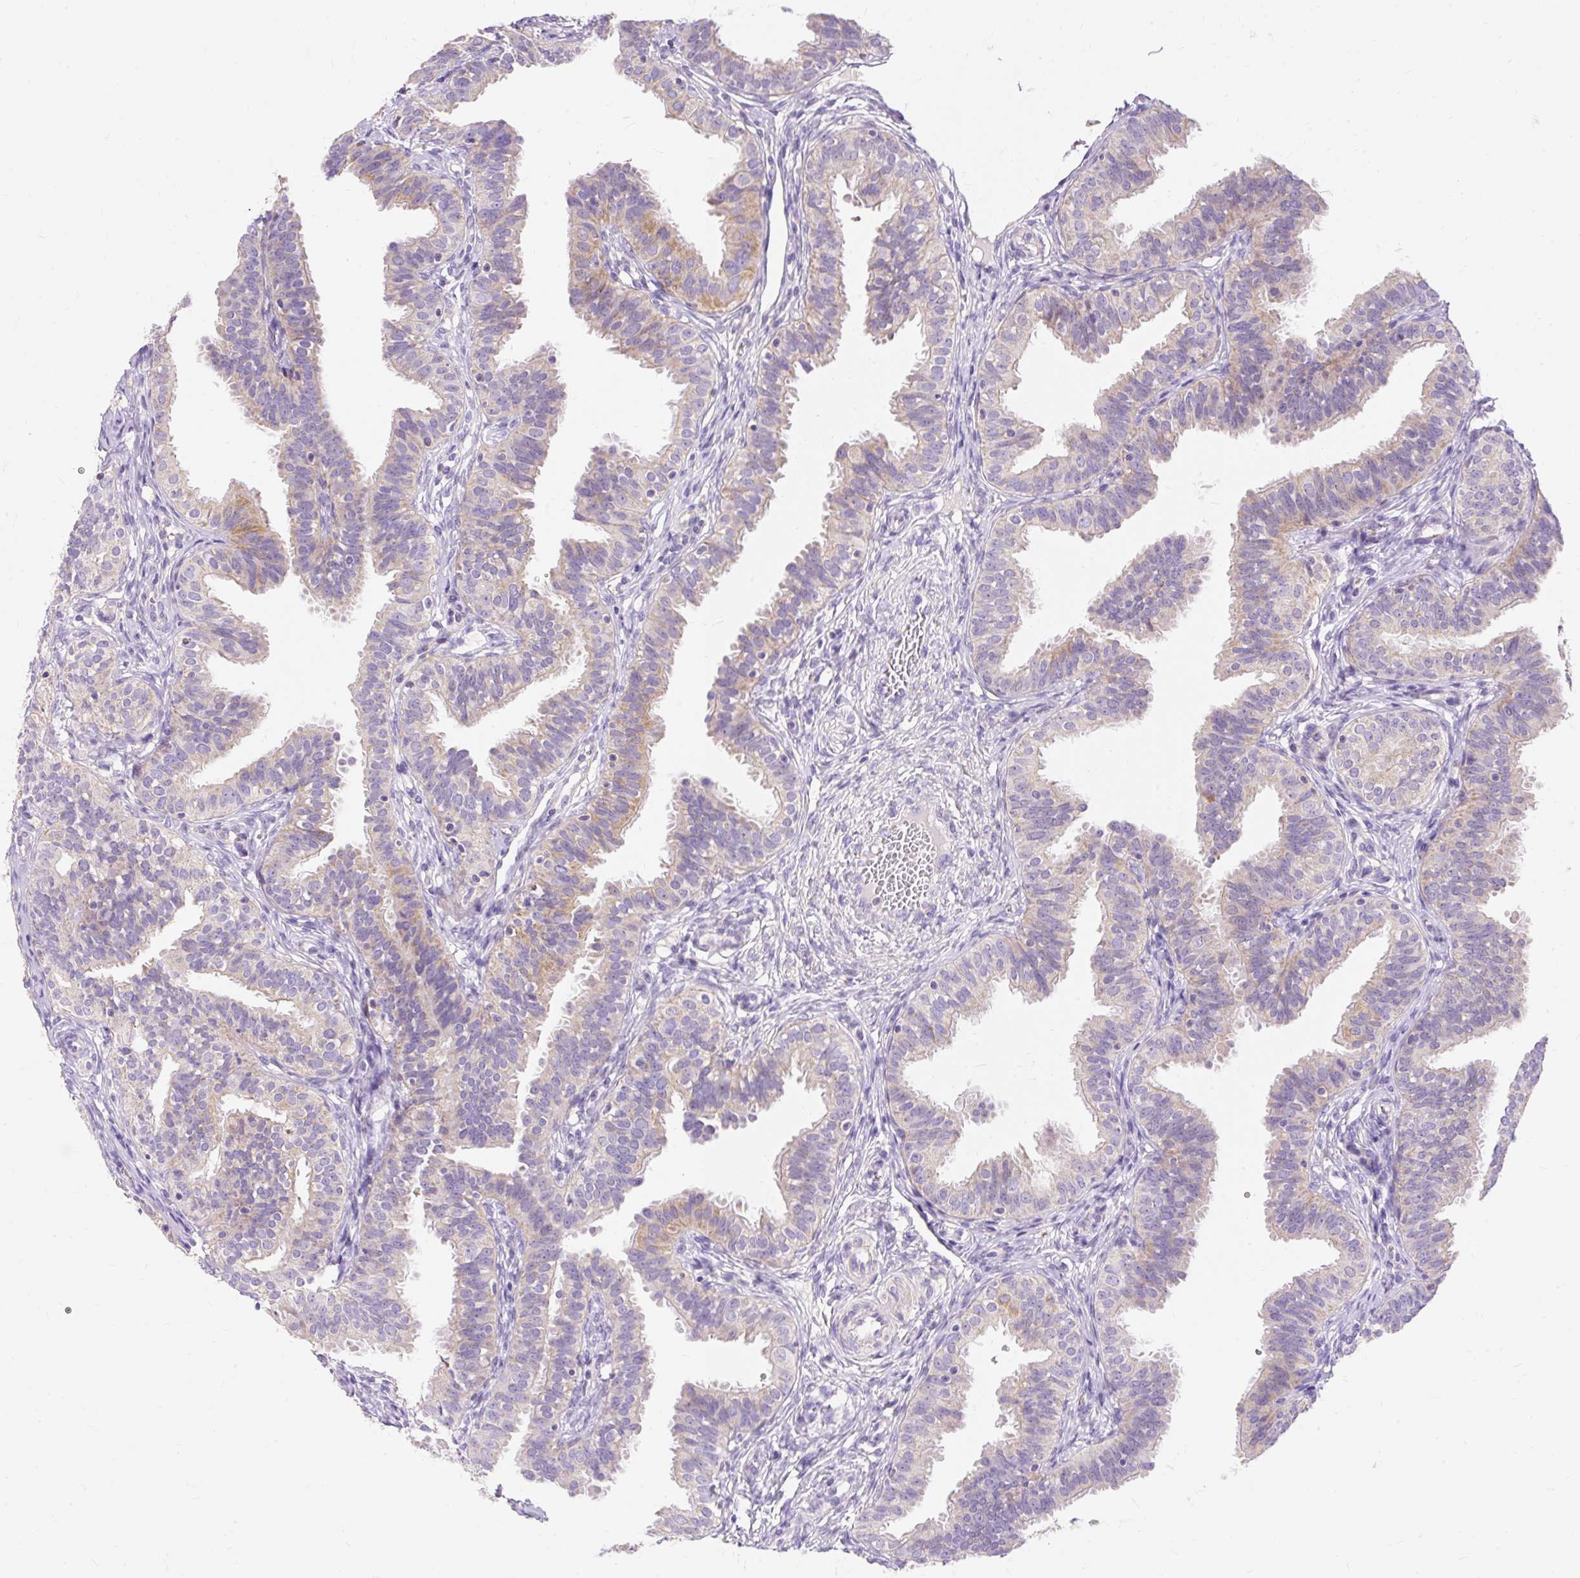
{"staining": {"intensity": "weak", "quantity": "25%-75%", "location": "cytoplasmic/membranous"}, "tissue": "fallopian tube", "cell_type": "Glandular cells", "image_type": "normal", "snomed": [{"axis": "morphology", "description": "Normal tissue, NOS"}, {"axis": "topography", "description": "Fallopian tube"}], "caption": "Glandular cells exhibit low levels of weak cytoplasmic/membranous positivity in about 25%-75% of cells in benign human fallopian tube. Using DAB (brown) and hematoxylin (blue) stains, captured at high magnification using brightfield microscopy.", "gene": "PMAIP1", "patient": {"sex": "female", "age": 35}}